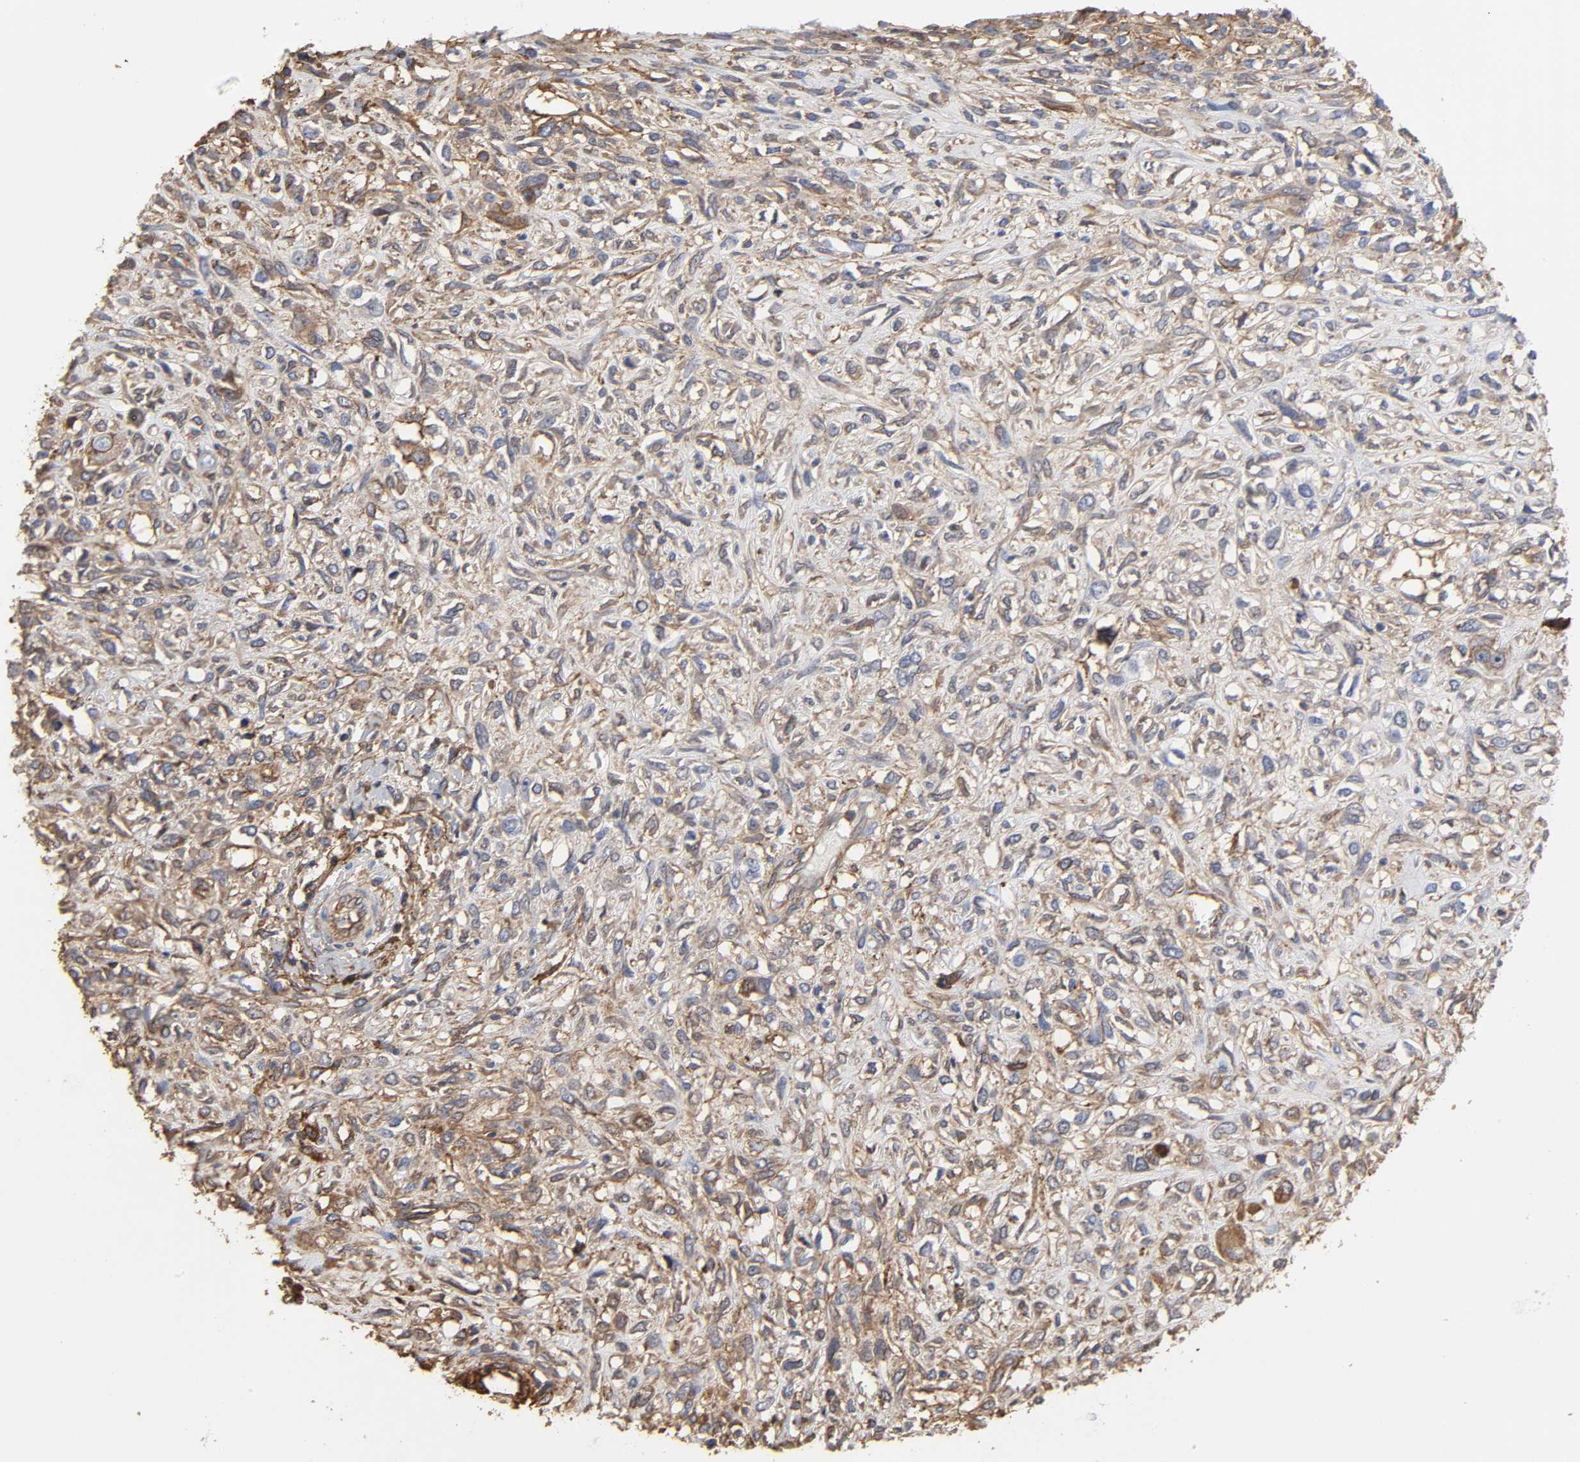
{"staining": {"intensity": "moderate", "quantity": ">75%", "location": "cytoplasmic/membranous"}, "tissue": "head and neck cancer", "cell_type": "Tumor cells", "image_type": "cancer", "snomed": [{"axis": "morphology", "description": "Necrosis, NOS"}, {"axis": "morphology", "description": "Neoplasm, malignant, NOS"}, {"axis": "topography", "description": "Salivary gland"}, {"axis": "topography", "description": "Head-Neck"}], "caption": "Neoplasm (malignant) (head and neck) stained for a protein (brown) displays moderate cytoplasmic/membranous positive staining in about >75% of tumor cells.", "gene": "ANXA2", "patient": {"sex": "male", "age": 43}}